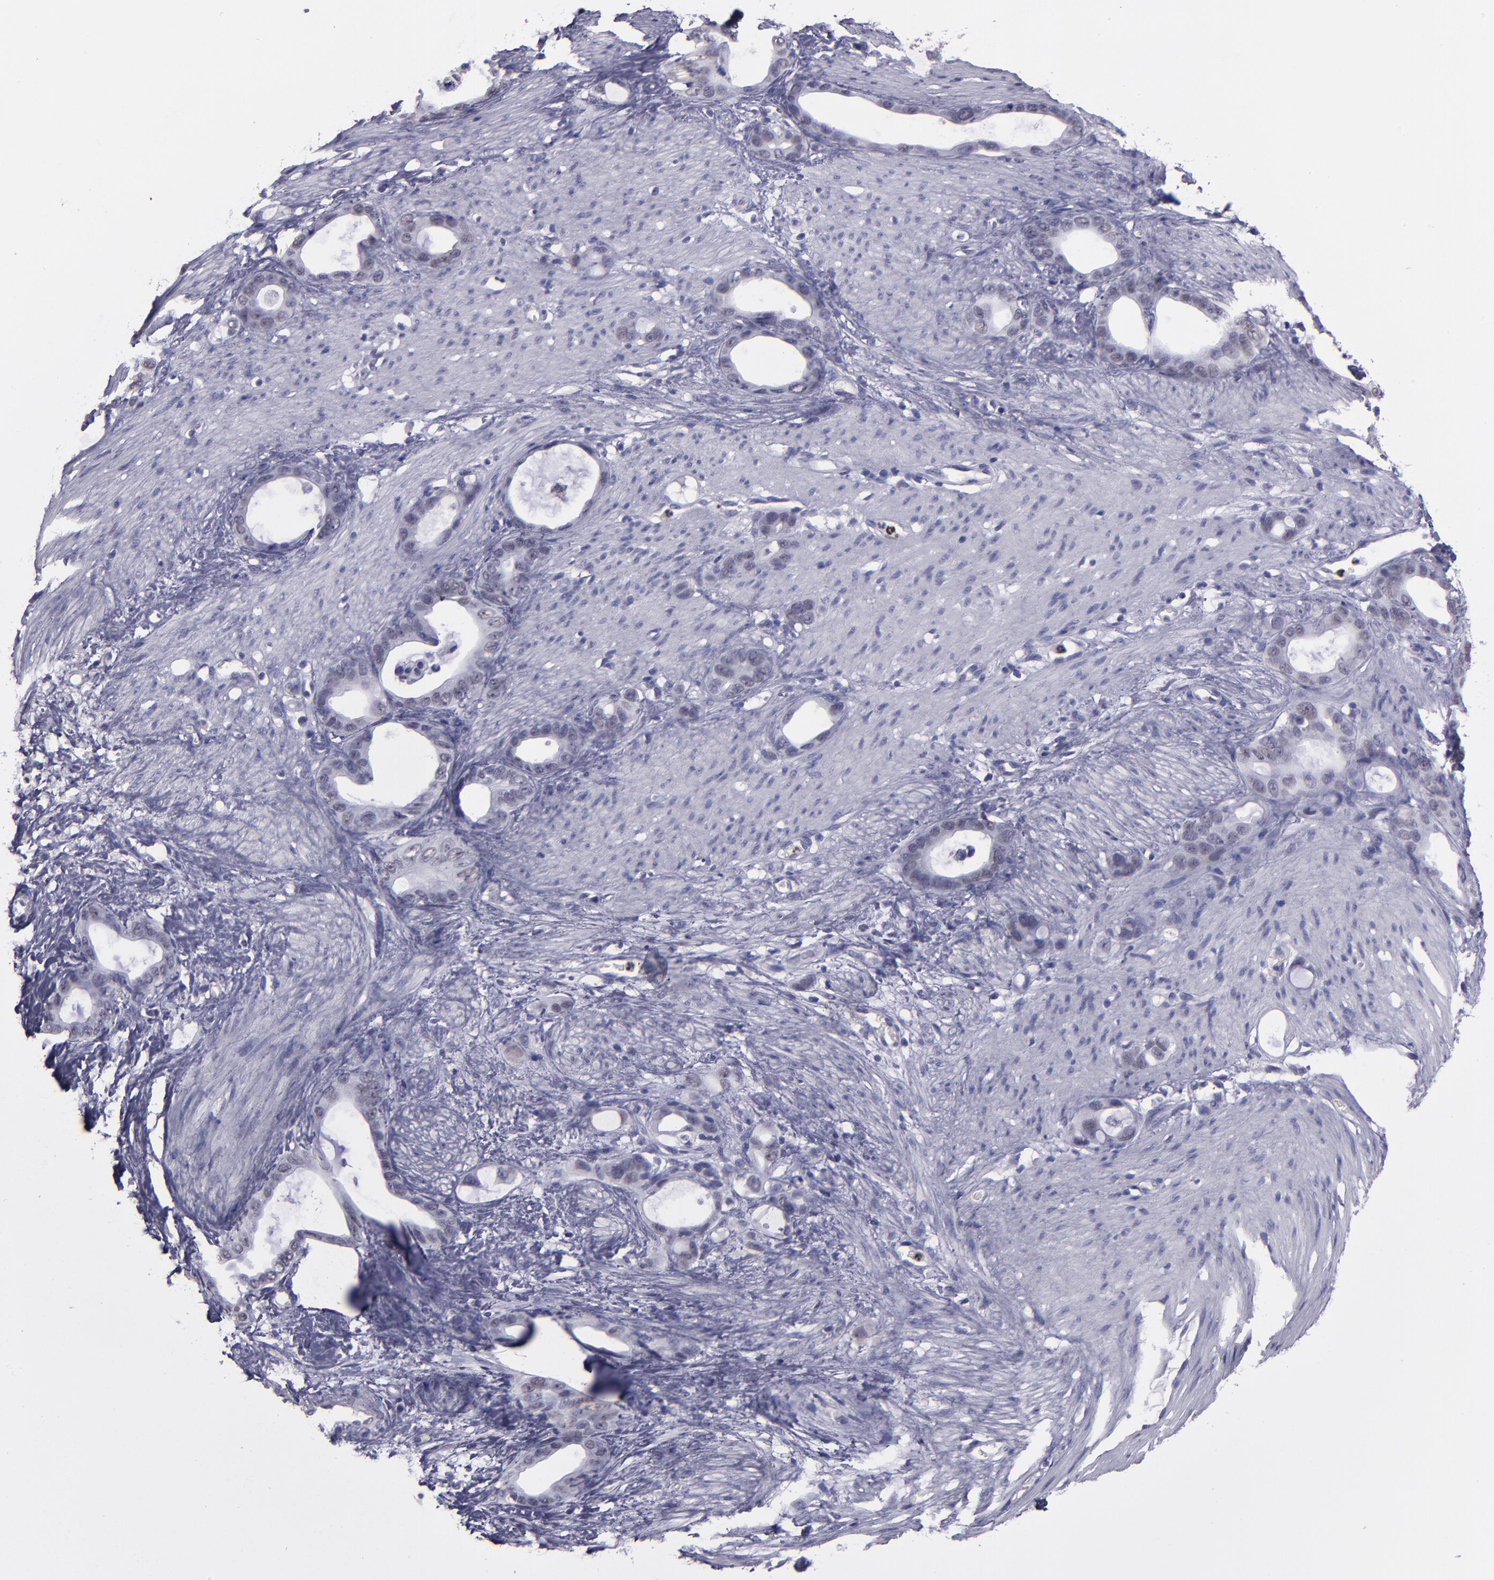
{"staining": {"intensity": "negative", "quantity": "none", "location": "none"}, "tissue": "stomach cancer", "cell_type": "Tumor cells", "image_type": "cancer", "snomed": [{"axis": "morphology", "description": "Adenocarcinoma, NOS"}, {"axis": "topography", "description": "Stomach"}], "caption": "IHC histopathology image of neoplastic tissue: human stomach cancer stained with DAB reveals no significant protein staining in tumor cells.", "gene": "CEBPE", "patient": {"sex": "female", "age": 75}}